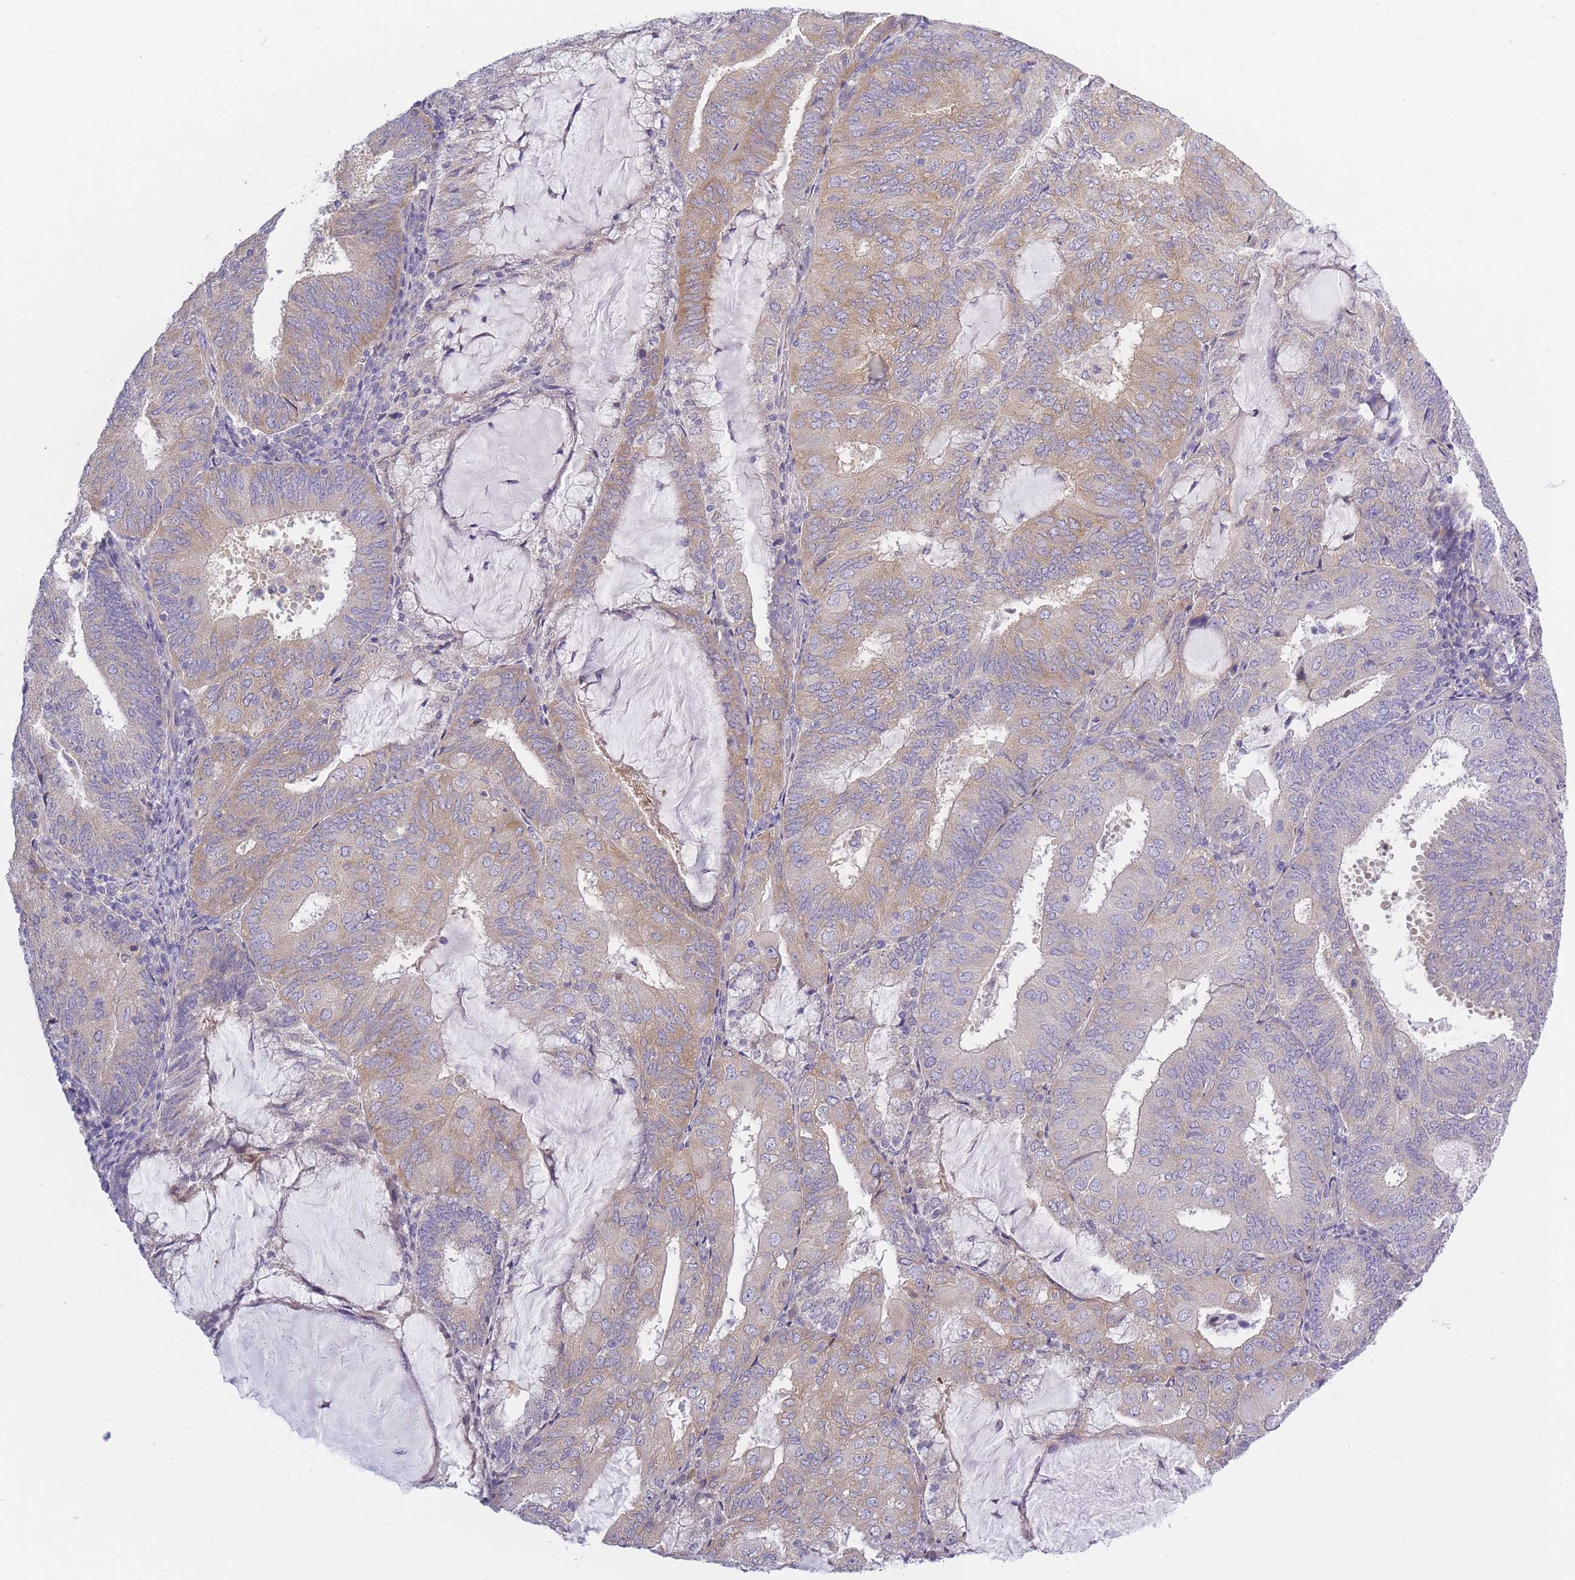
{"staining": {"intensity": "weak", "quantity": "25%-75%", "location": "cytoplasmic/membranous"}, "tissue": "endometrial cancer", "cell_type": "Tumor cells", "image_type": "cancer", "snomed": [{"axis": "morphology", "description": "Adenocarcinoma, NOS"}, {"axis": "topography", "description": "Endometrium"}], "caption": "Weak cytoplasmic/membranous staining is seen in about 25%-75% of tumor cells in endometrial adenocarcinoma.", "gene": "AP3M2", "patient": {"sex": "female", "age": 81}}